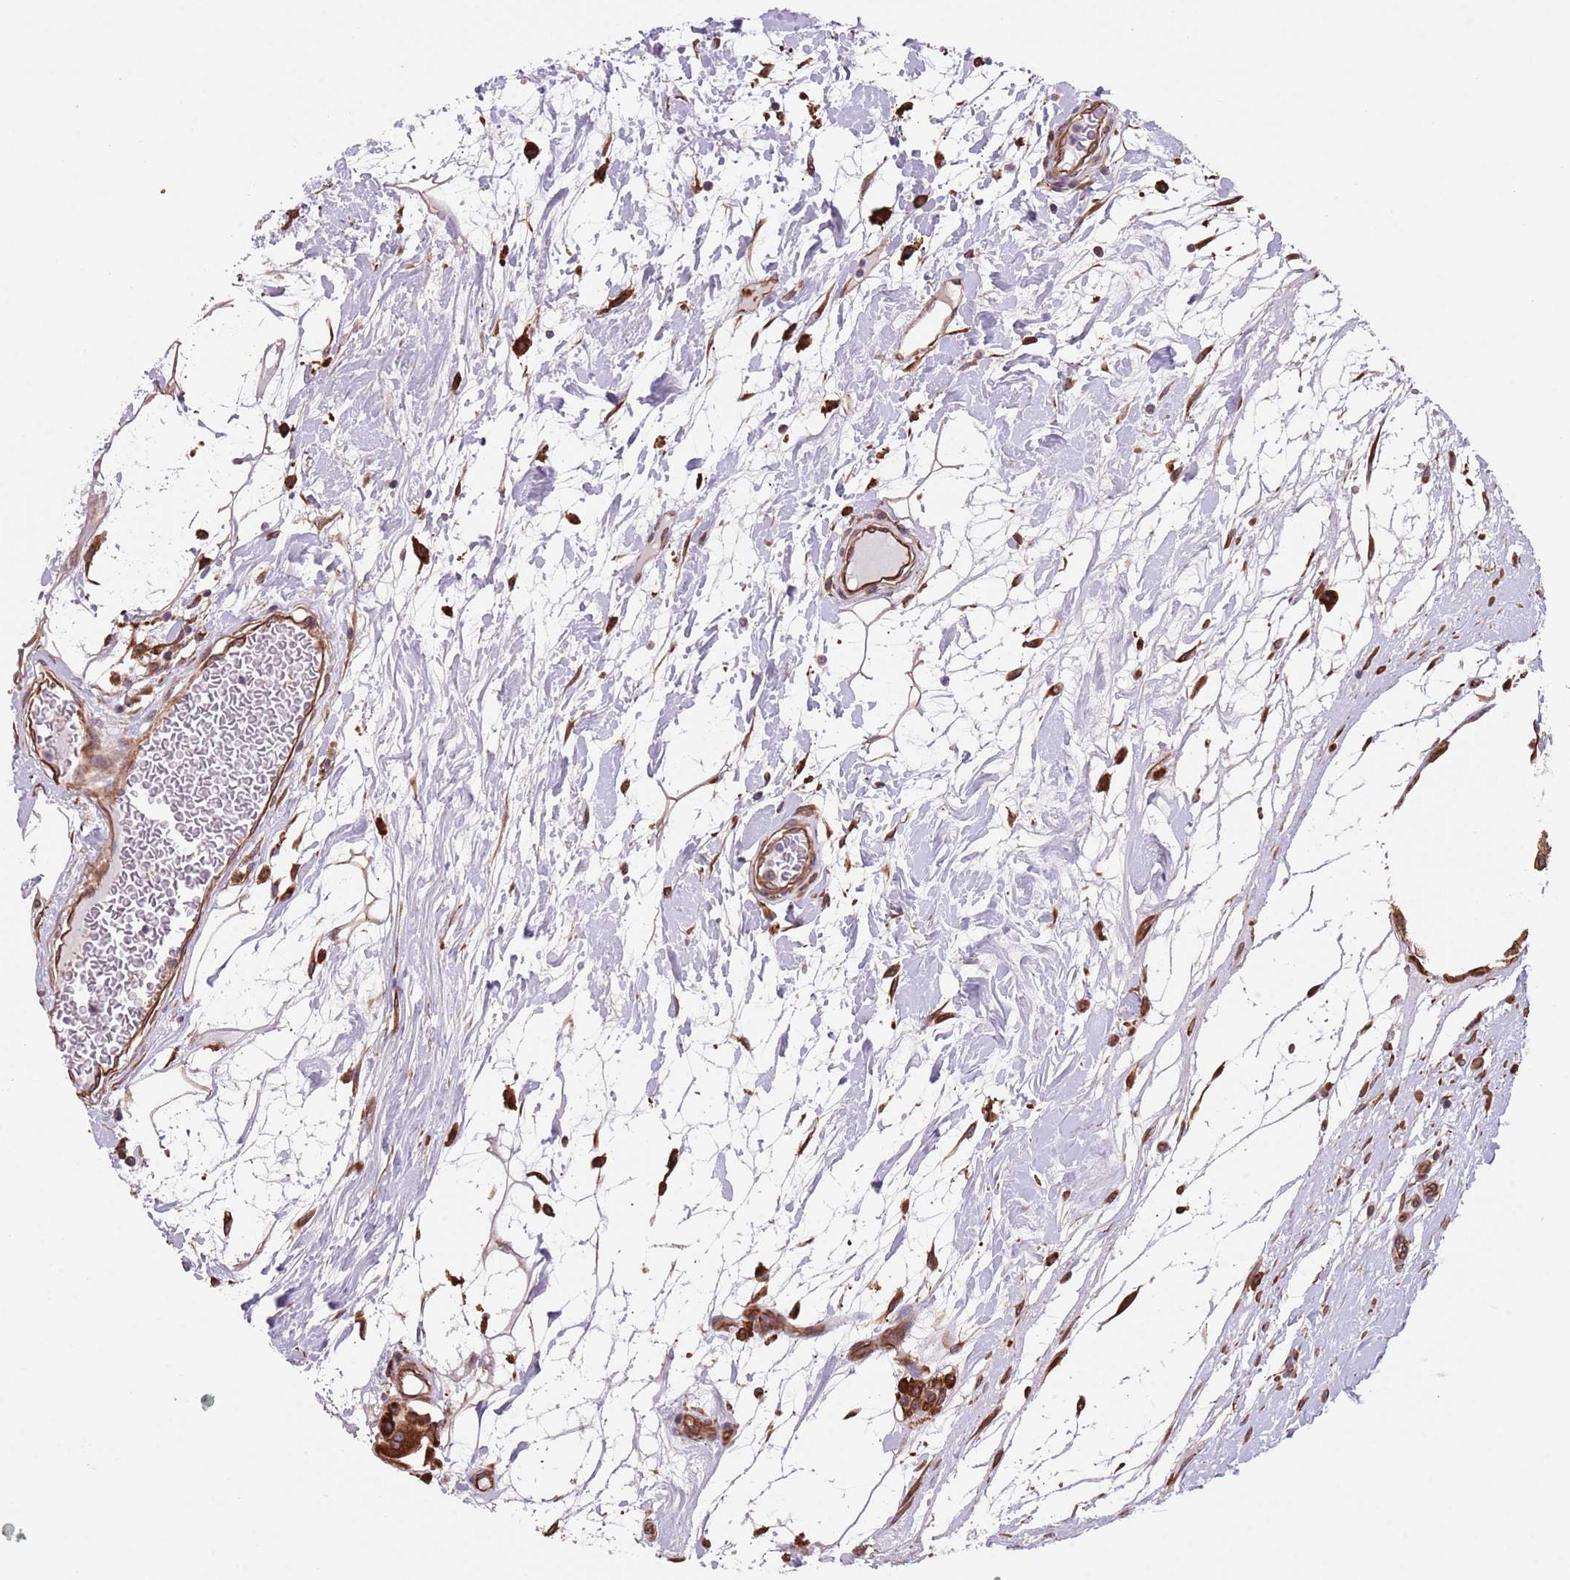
{"staining": {"intensity": "strong", "quantity": ">75%", "location": "cytoplasmic/membranous"}, "tissue": "breast cancer", "cell_type": "Tumor cells", "image_type": "cancer", "snomed": [{"axis": "morphology", "description": "Duct carcinoma"}, {"axis": "topography", "description": "Breast"}], "caption": "Breast cancer stained for a protein (brown) reveals strong cytoplasmic/membranous positive positivity in about >75% of tumor cells.", "gene": "CREBZF", "patient": {"sex": "female", "age": 55}}